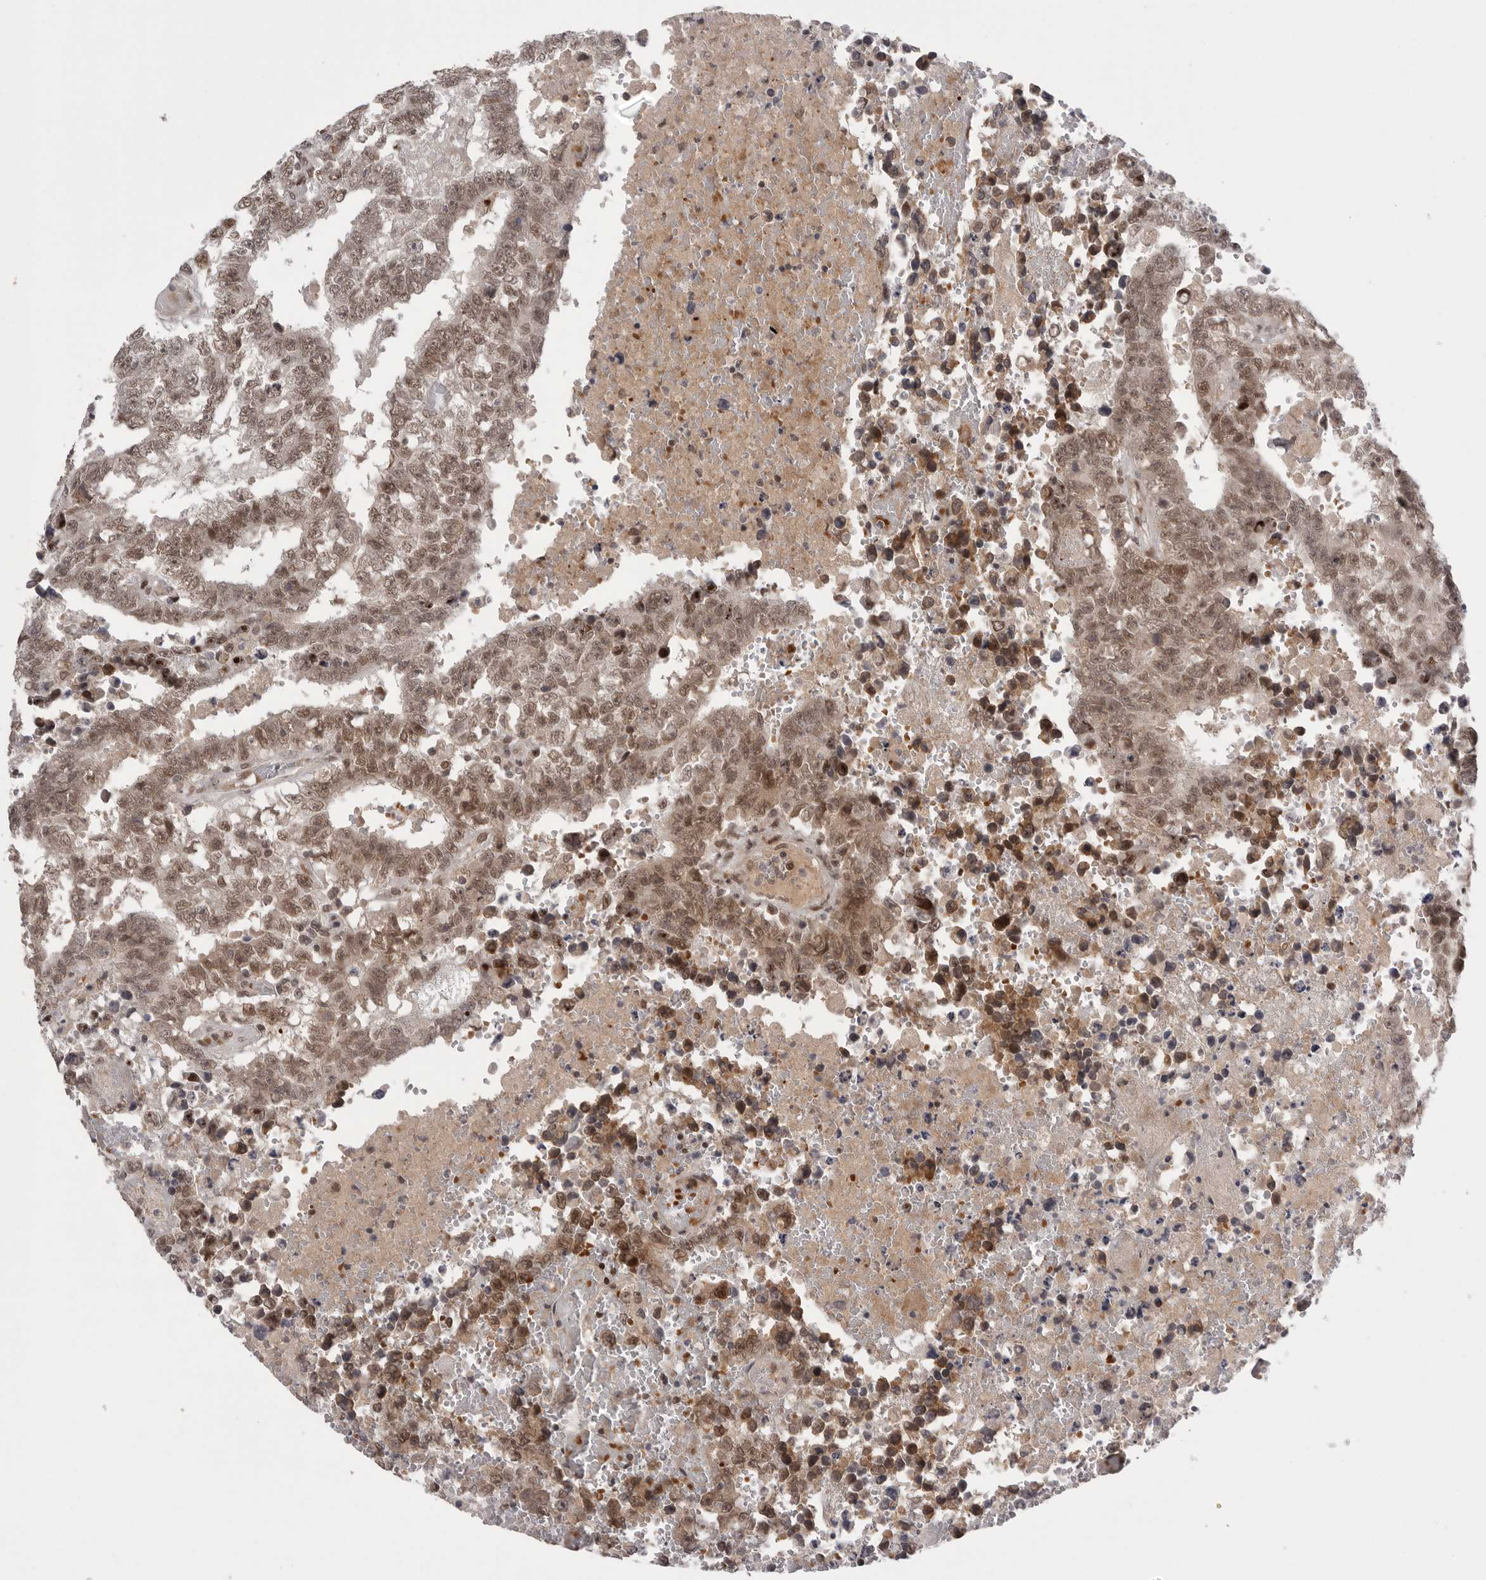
{"staining": {"intensity": "moderate", "quantity": ">75%", "location": "cytoplasmic/membranous,nuclear"}, "tissue": "testis cancer", "cell_type": "Tumor cells", "image_type": "cancer", "snomed": [{"axis": "morphology", "description": "Carcinoma, Embryonal, NOS"}, {"axis": "topography", "description": "Testis"}], "caption": "Embryonal carcinoma (testis) stained with DAB (3,3'-diaminobenzidine) immunohistochemistry displays medium levels of moderate cytoplasmic/membranous and nuclear staining in about >75% of tumor cells.", "gene": "POU5F1", "patient": {"sex": "male", "age": 25}}